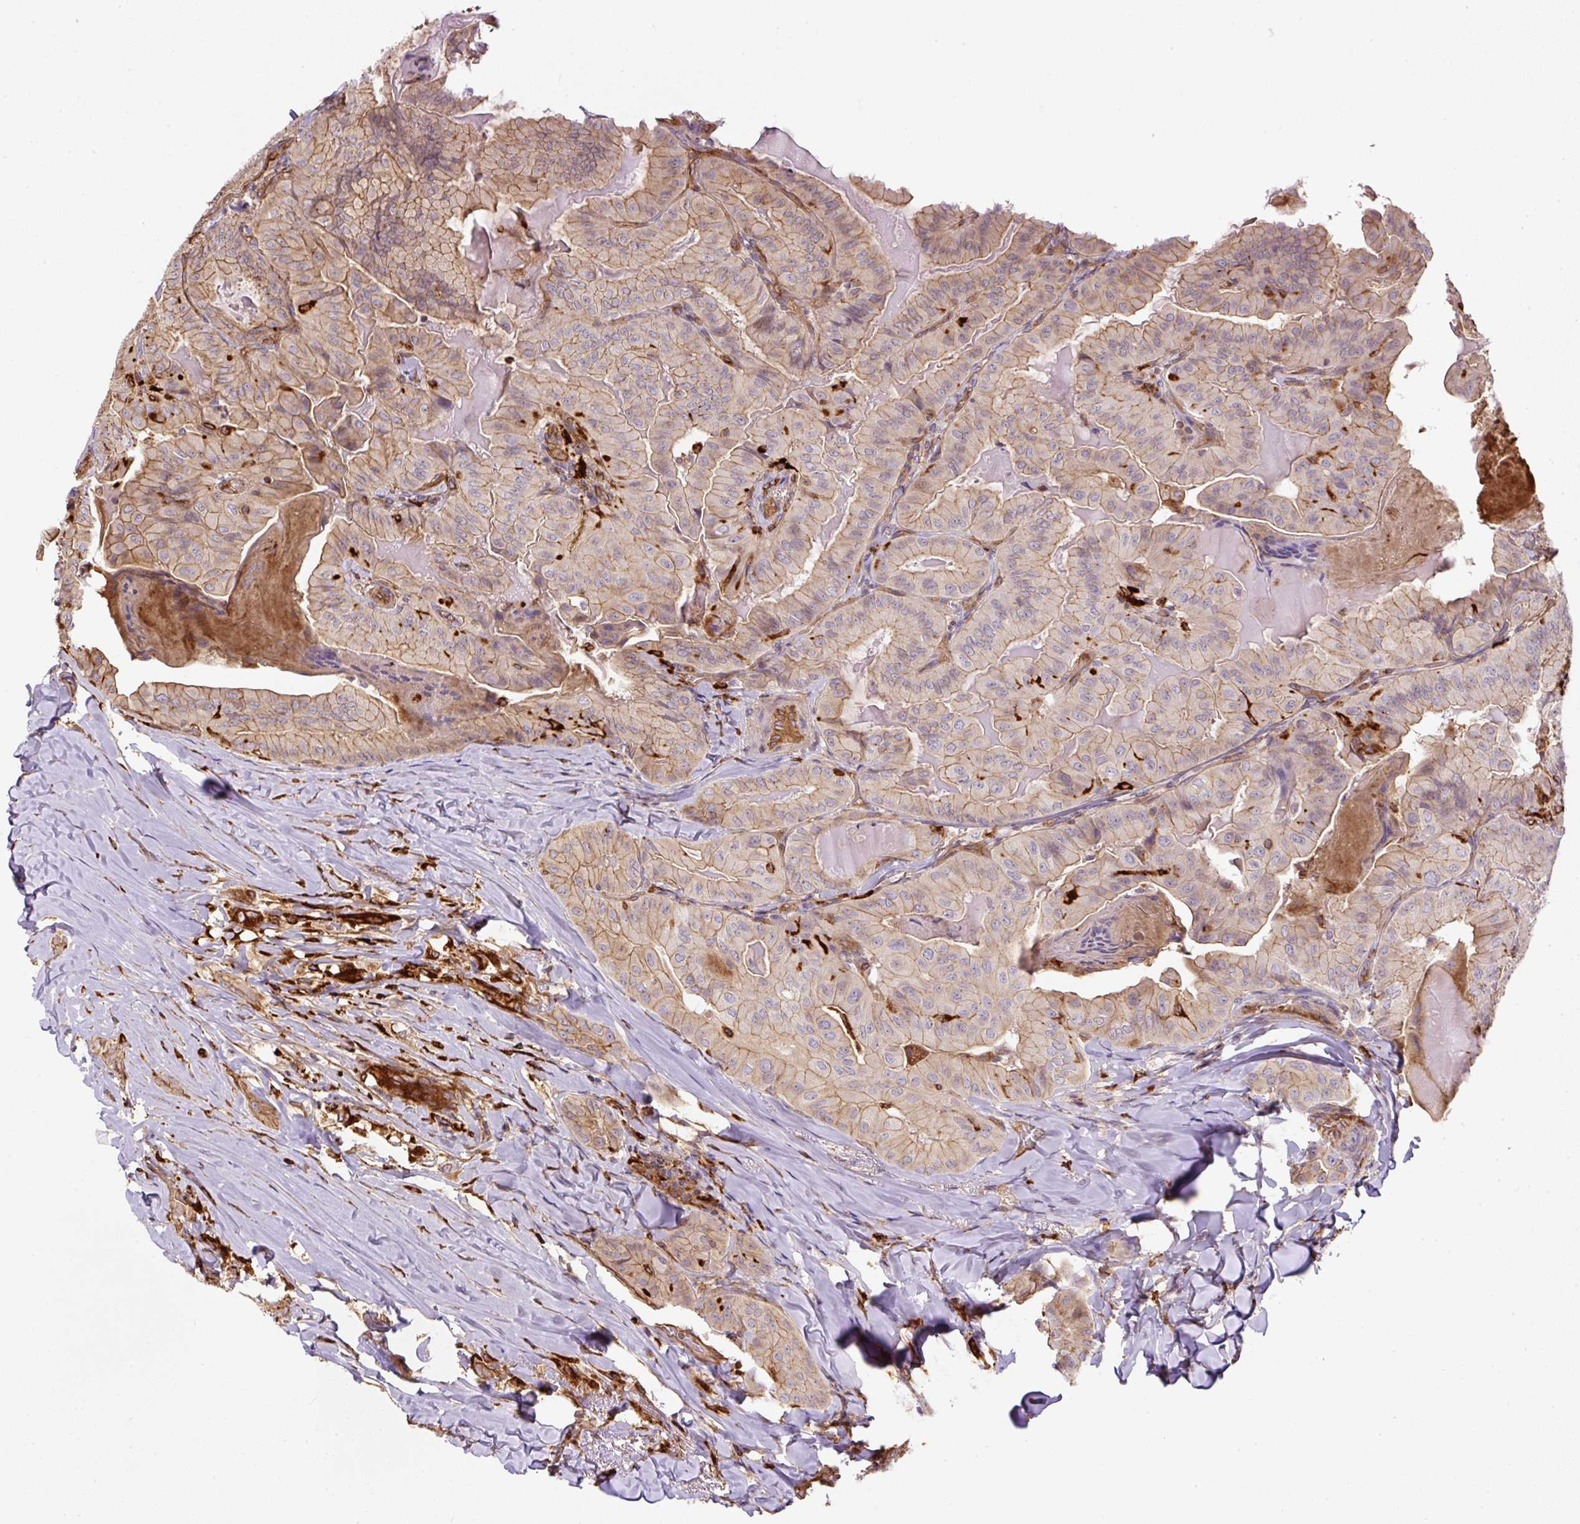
{"staining": {"intensity": "moderate", "quantity": ">75%", "location": "cytoplasmic/membranous"}, "tissue": "thyroid cancer", "cell_type": "Tumor cells", "image_type": "cancer", "snomed": [{"axis": "morphology", "description": "Papillary adenocarcinoma, NOS"}, {"axis": "topography", "description": "Thyroid gland"}], "caption": "This image shows immunohistochemistry (IHC) staining of human thyroid papillary adenocarcinoma, with medium moderate cytoplasmic/membranous positivity in approximately >75% of tumor cells.", "gene": "B3GALT5", "patient": {"sex": "female", "age": 68}}